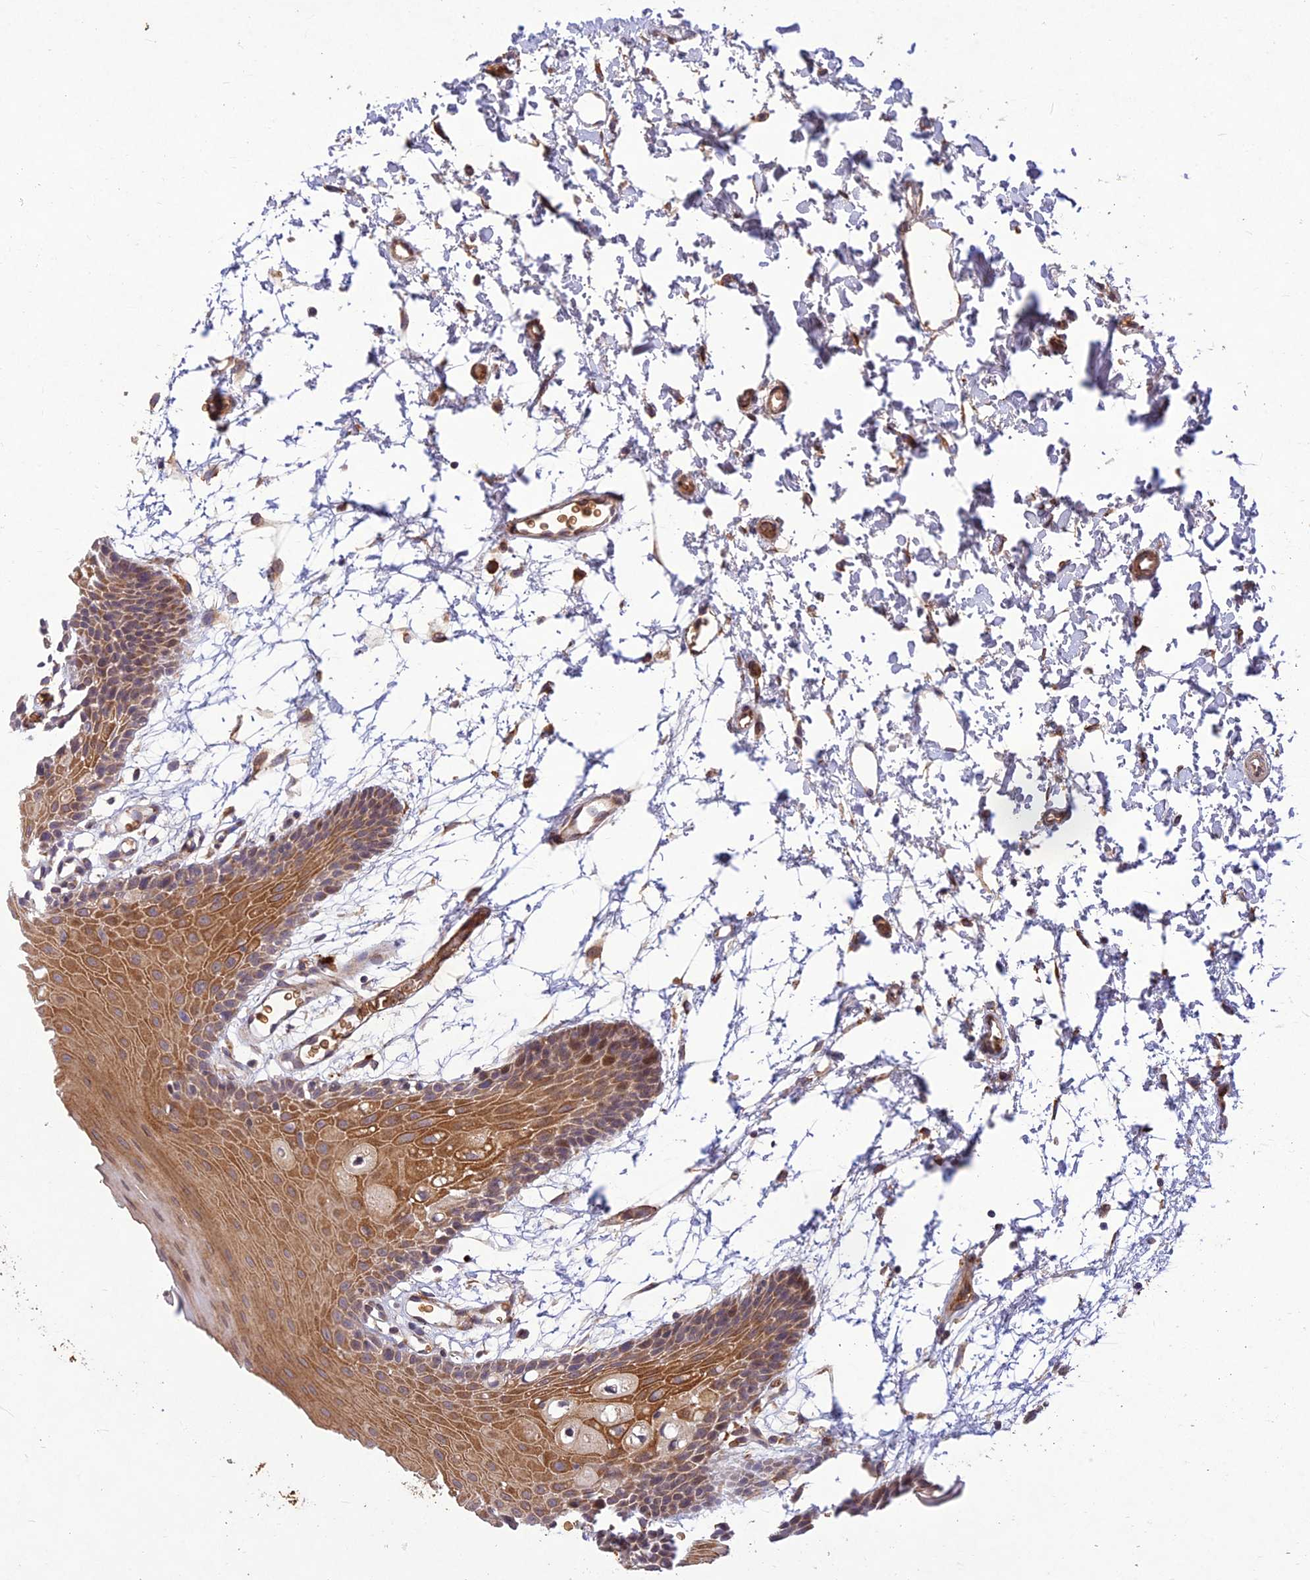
{"staining": {"intensity": "moderate", "quantity": ">75%", "location": "cytoplasmic/membranous"}, "tissue": "oral mucosa", "cell_type": "Squamous epithelial cells", "image_type": "normal", "snomed": [{"axis": "morphology", "description": "Normal tissue, NOS"}, {"axis": "topography", "description": "Skeletal muscle"}, {"axis": "topography", "description": "Oral tissue"}, {"axis": "topography", "description": "Salivary gland"}, {"axis": "topography", "description": "Peripheral nerve tissue"}], "caption": "Human oral mucosa stained for a protein (brown) demonstrates moderate cytoplasmic/membranous positive expression in approximately >75% of squamous epithelial cells.", "gene": "PPP1R11", "patient": {"sex": "male", "age": 54}}